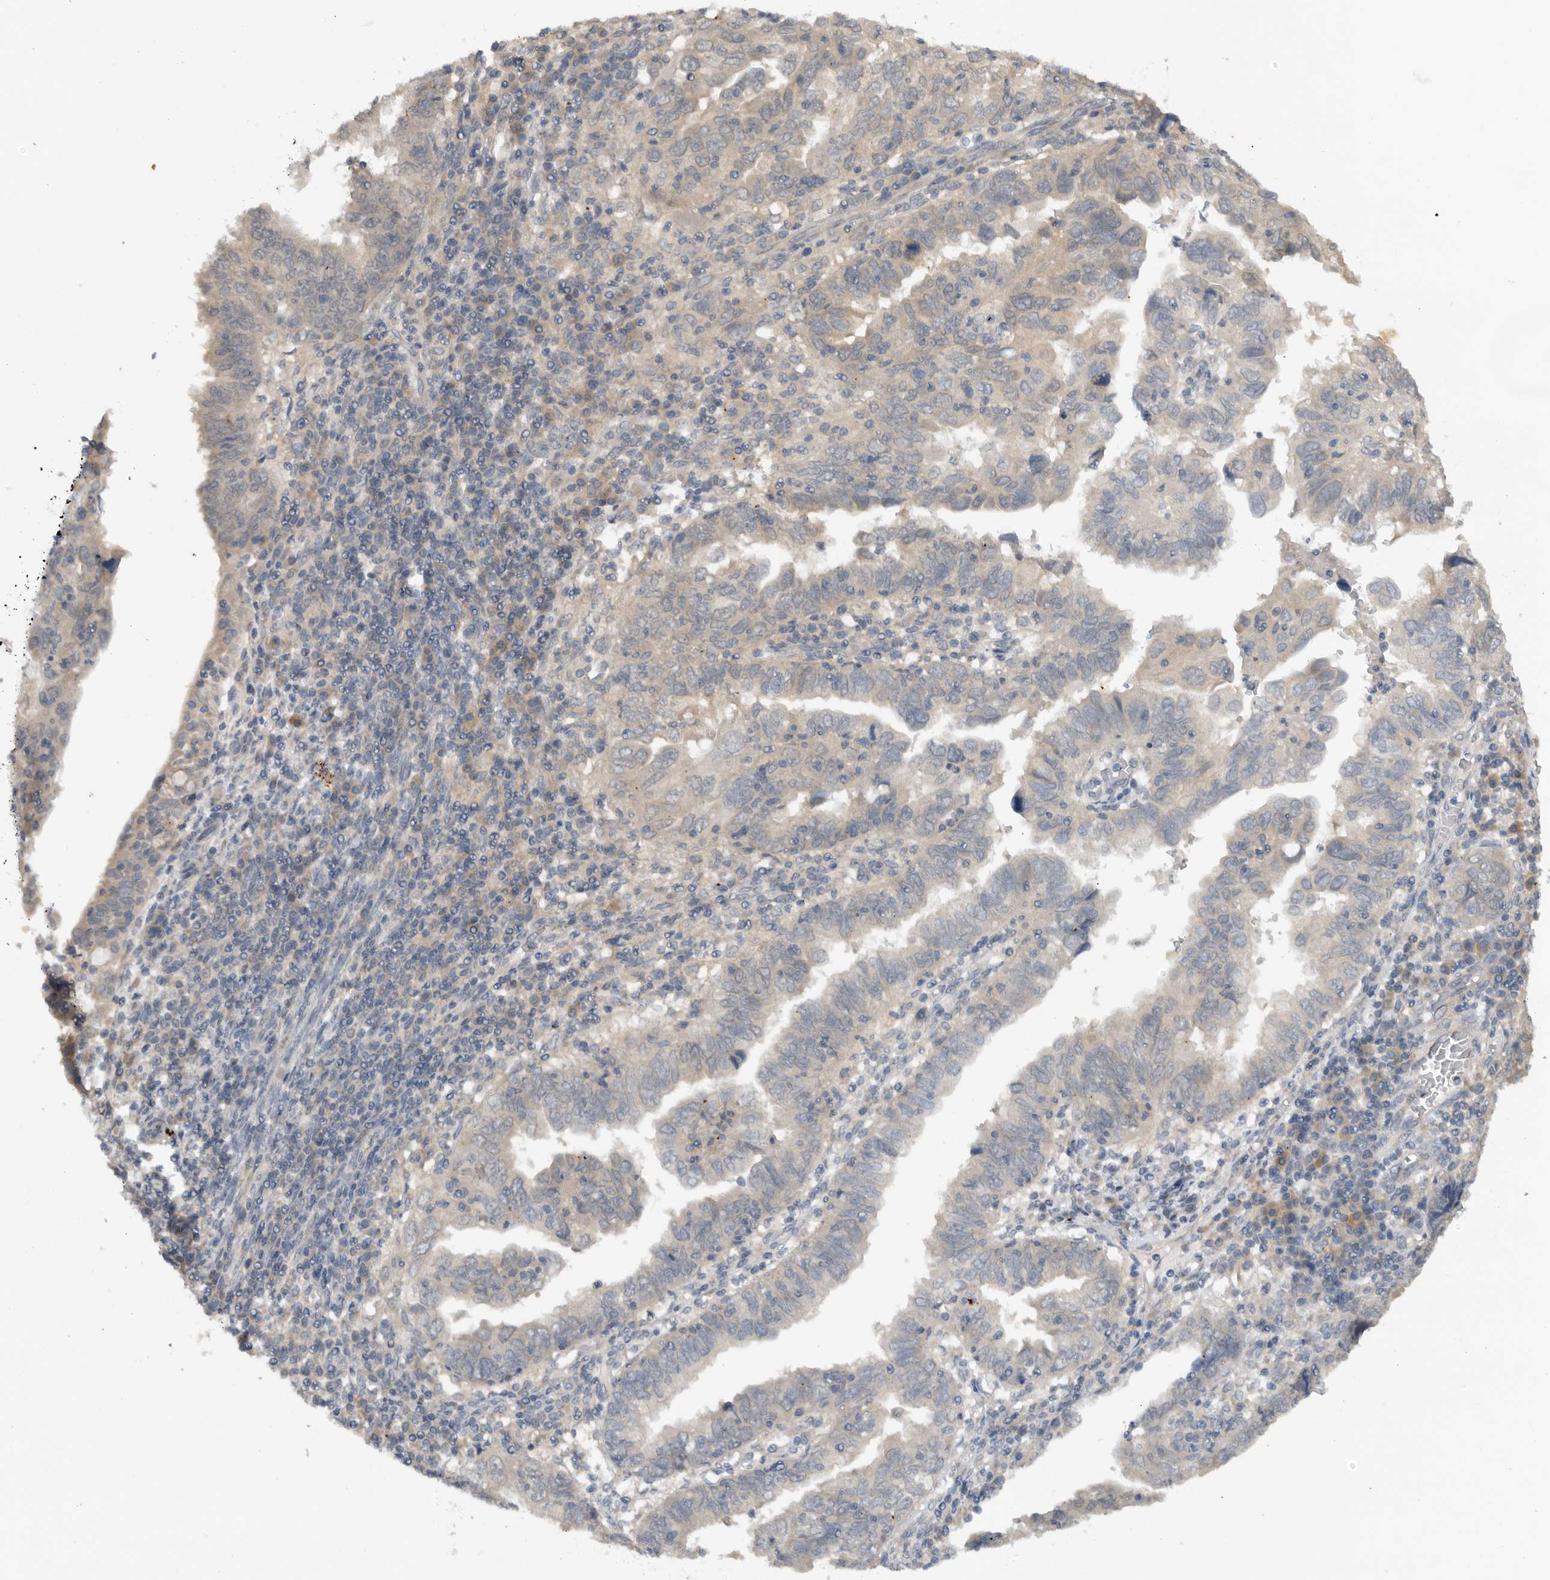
{"staining": {"intensity": "negative", "quantity": "none", "location": "none"}, "tissue": "endometrial cancer", "cell_type": "Tumor cells", "image_type": "cancer", "snomed": [{"axis": "morphology", "description": "Adenocarcinoma, NOS"}, {"axis": "topography", "description": "Uterus"}], "caption": "Tumor cells show no significant staining in endometrial cancer (adenocarcinoma).", "gene": "AASDHPPT", "patient": {"sex": "female", "age": 77}}